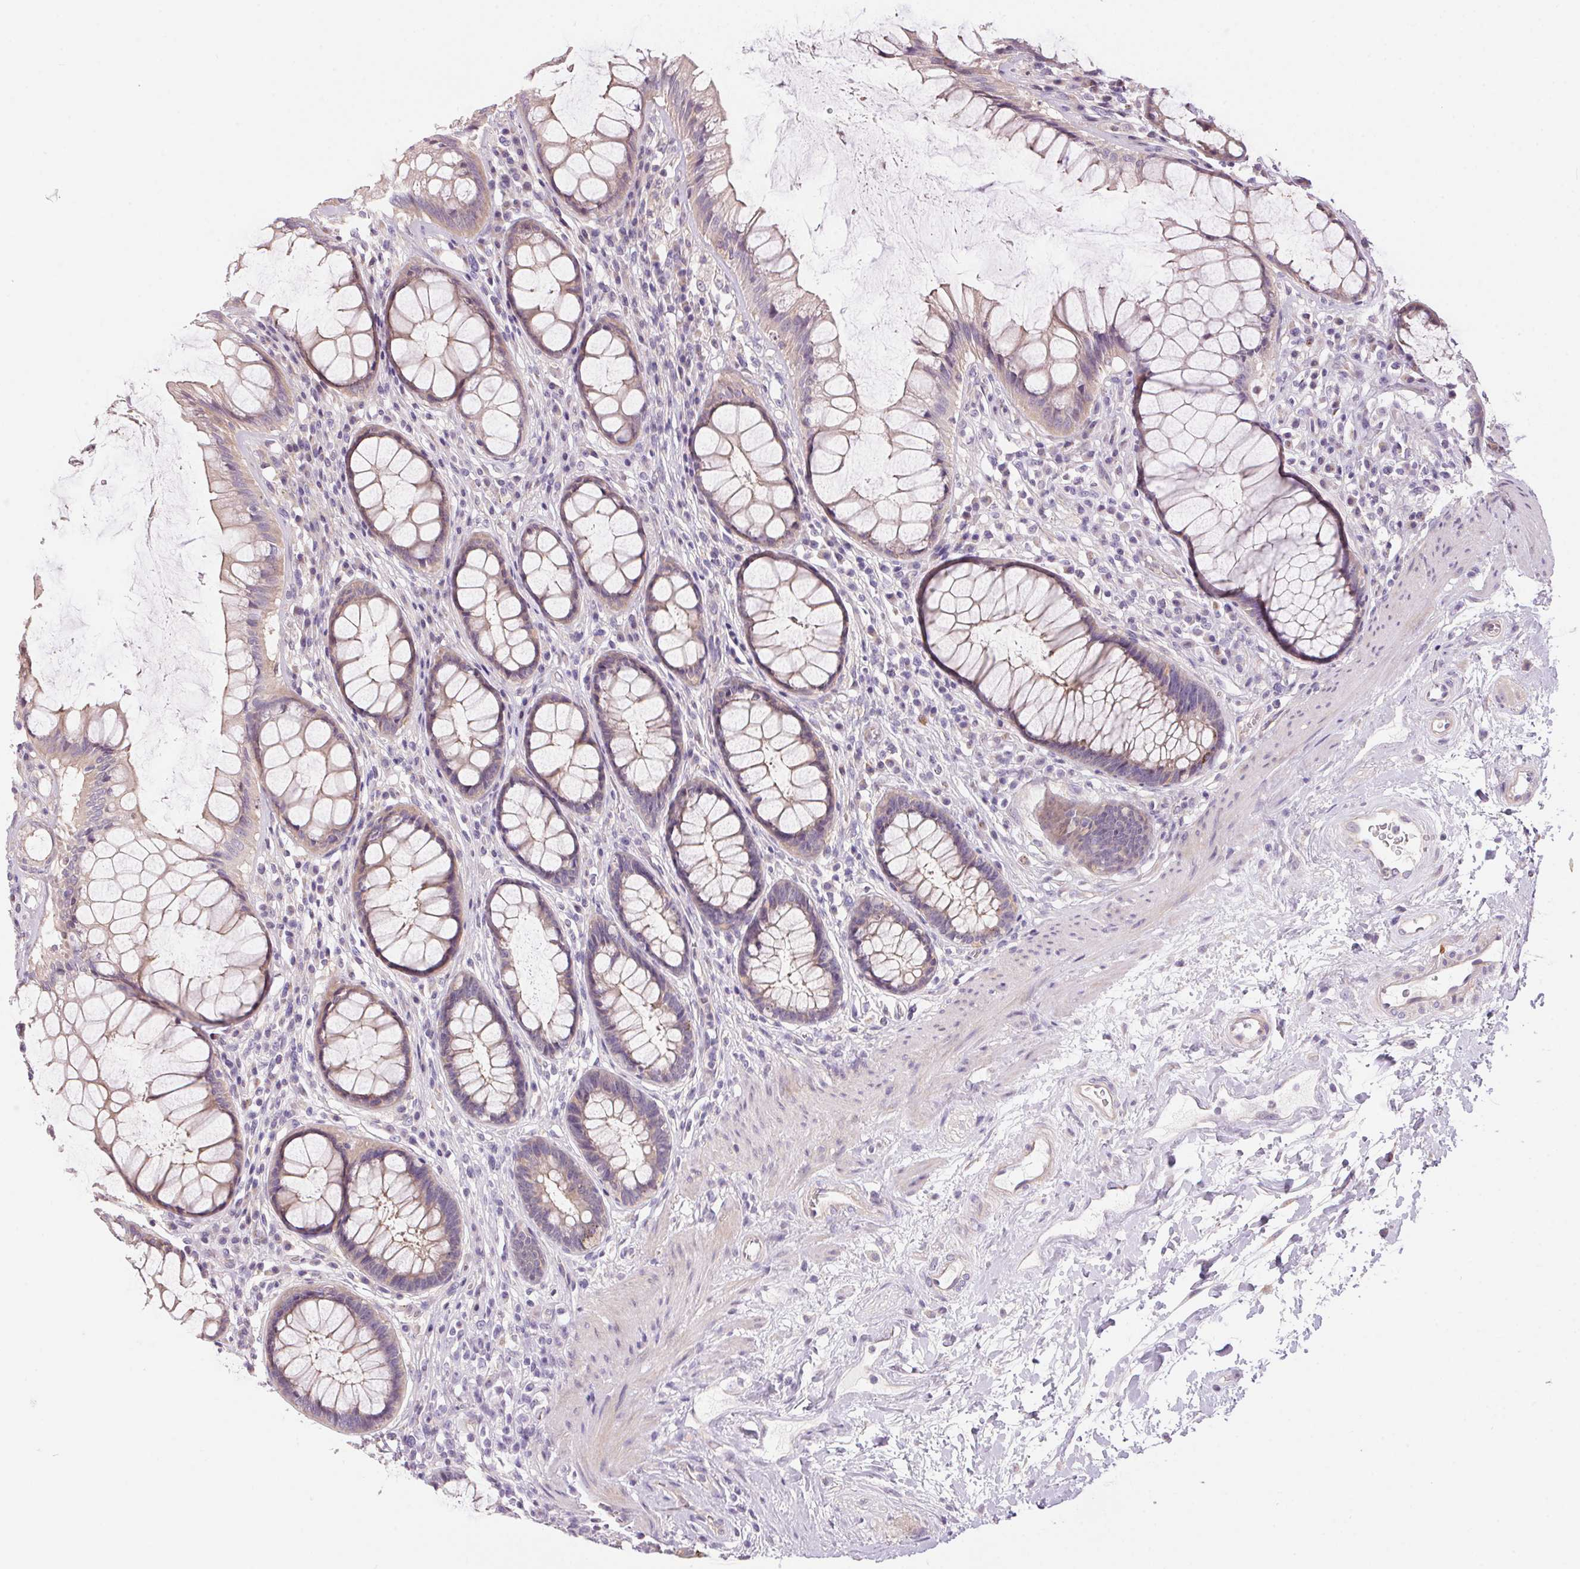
{"staining": {"intensity": "weak", "quantity": ">75%", "location": "cytoplasmic/membranous"}, "tissue": "rectum", "cell_type": "Glandular cells", "image_type": "normal", "snomed": [{"axis": "morphology", "description": "Normal tissue, NOS"}, {"axis": "topography", "description": "Rectum"}], "caption": "Protein staining of benign rectum displays weak cytoplasmic/membranous positivity in approximately >75% of glandular cells.", "gene": "UNC13B", "patient": {"sex": "male", "age": 72}}